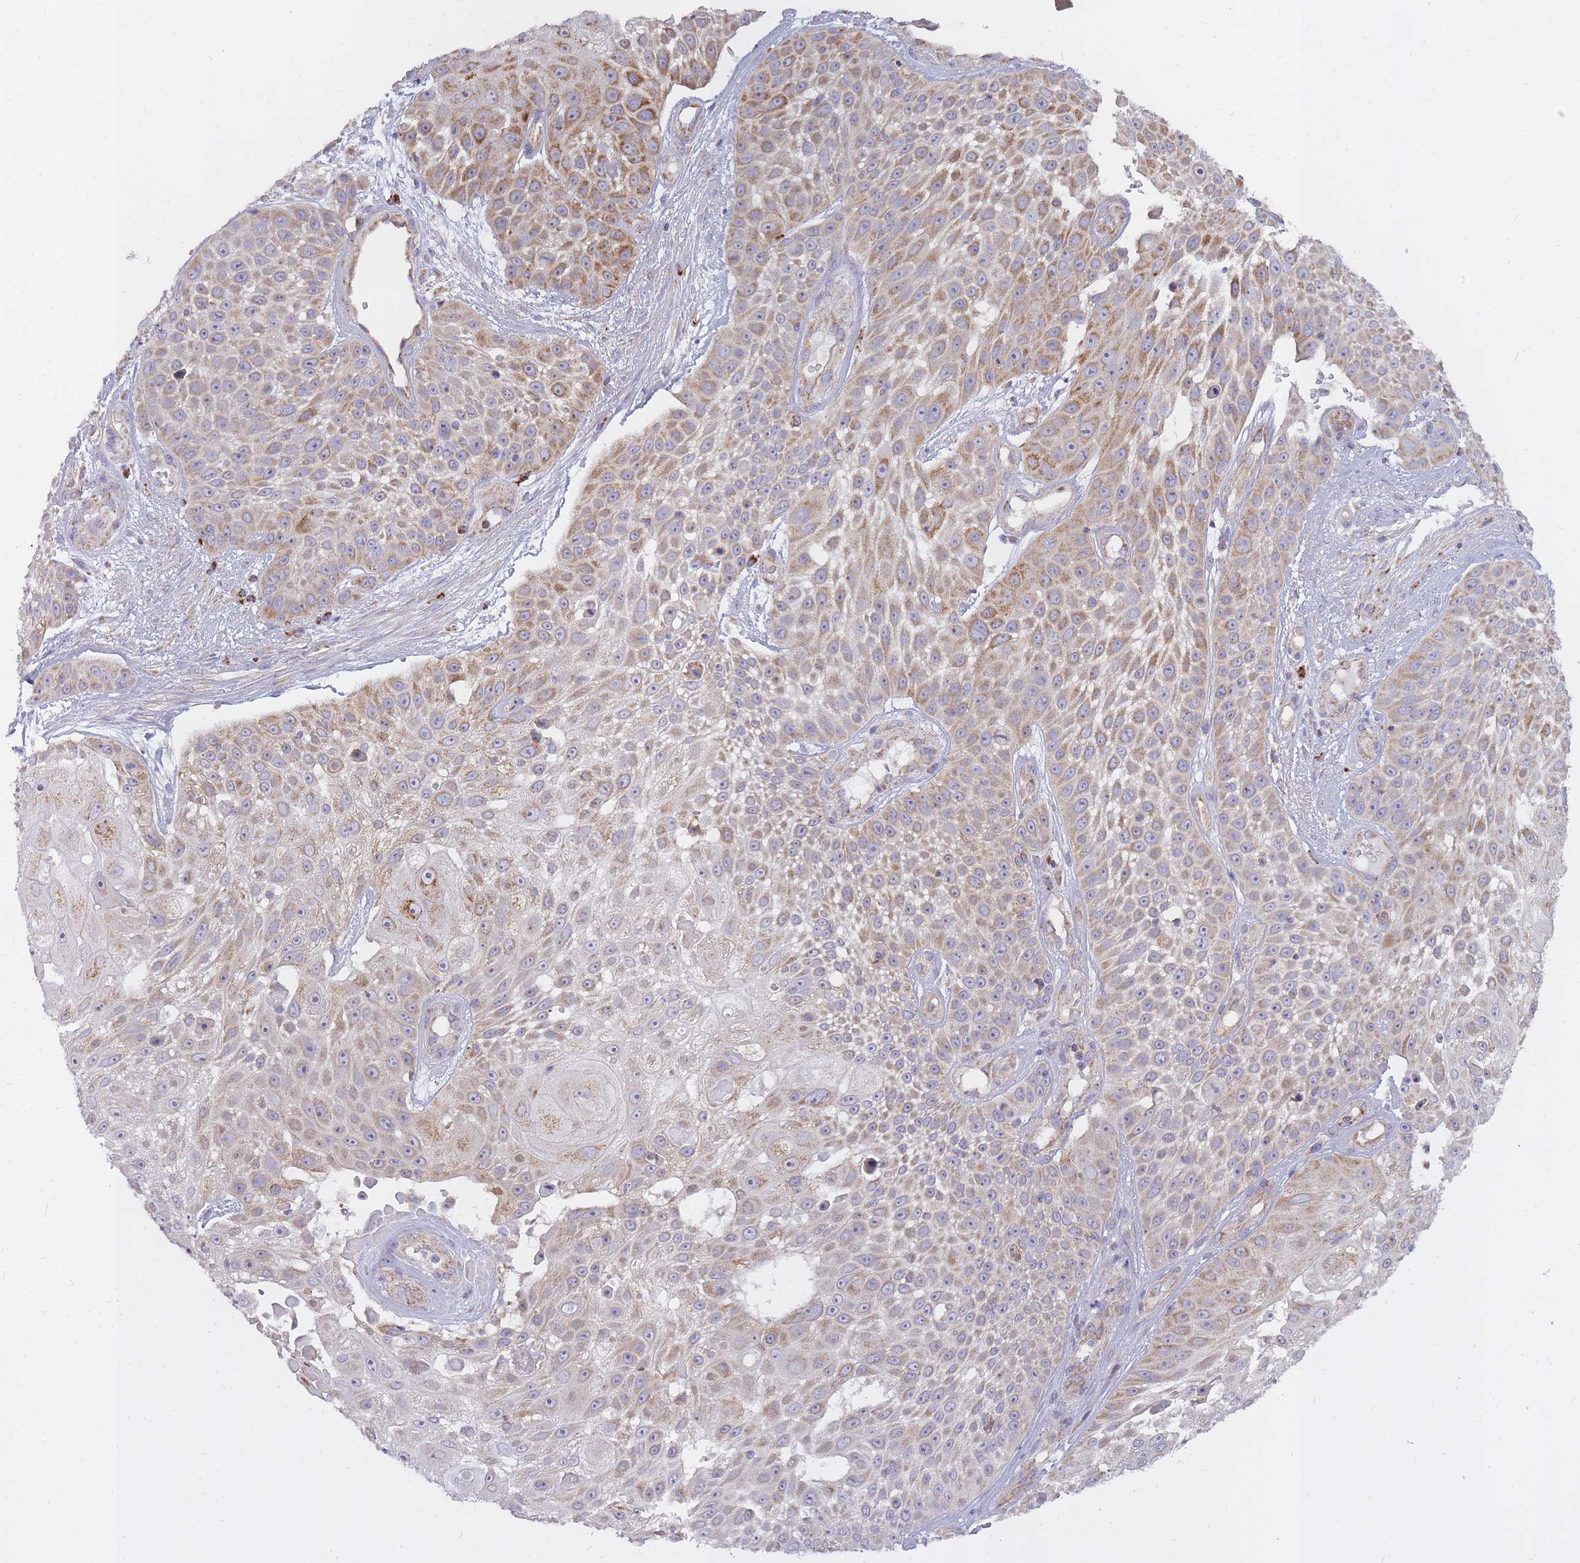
{"staining": {"intensity": "moderate", "quantity": "25%-75%", "location": "cytoplasmic/membranous"}, "tissue": "skin cancer", "cell_type": "Tumor cells", "image_type": "cancer", "snomed": [{"axis": "morphology", "description": "Squamous cell carcinoma, NOS"}, {"axis": "topography", "description": "Skin"}], "caption": "Tumor cells exhibit moderate cytoplasmic/membranous expression in about 25%-75% of cells in skin cancer. (DAB (3,3'-diaminobenzidine) IHC, brown staining for protein, blue staining for nuclei).", "gene": "ALKBH4", "patient": {"sex": "female", "age": 86}}